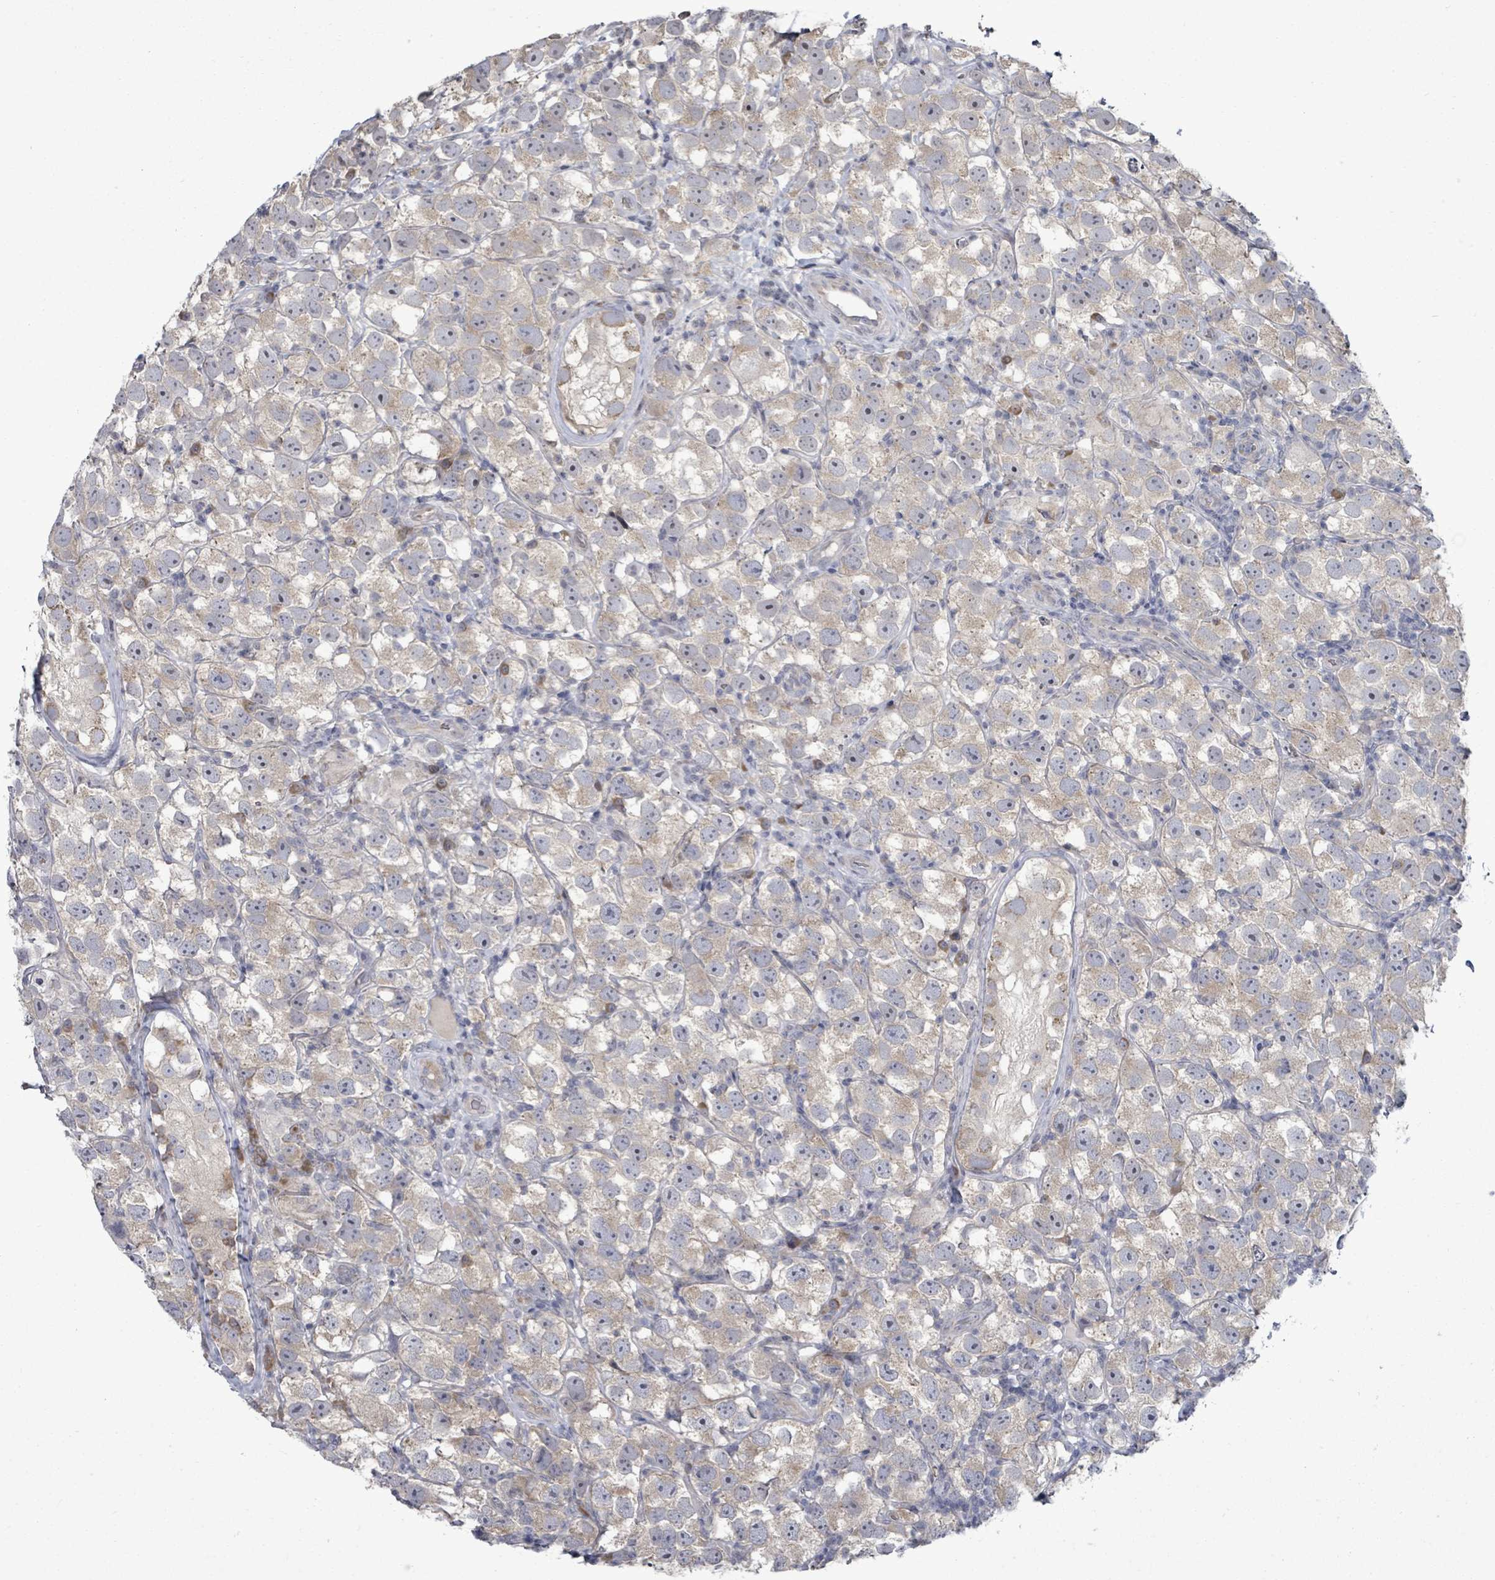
{"staining": {"intensity": "weak", "quantity": ">75%", "location": "cytoplasmic/membranous"}, "tissue": "testis cancer", "cell_type": "Tumor cells", "image_type": "cancer", "snomed": [{"axis": "morphology", "description": "Seminoma, NOS"}, {"axis": "topography", "description": "Testis"}], "caption": "An immunohistochemistry image of tumor tissue is shown. Protein staining in brown shows weak cytoplasmic/membranous positivity in testis cancer (seminoma) within tumor cells. Immunohistochemistry stains the protein in brown and the nuclei are stained blue.", "gene": "POMGNT2", "patient": {"sex": "male", "age": 26}}